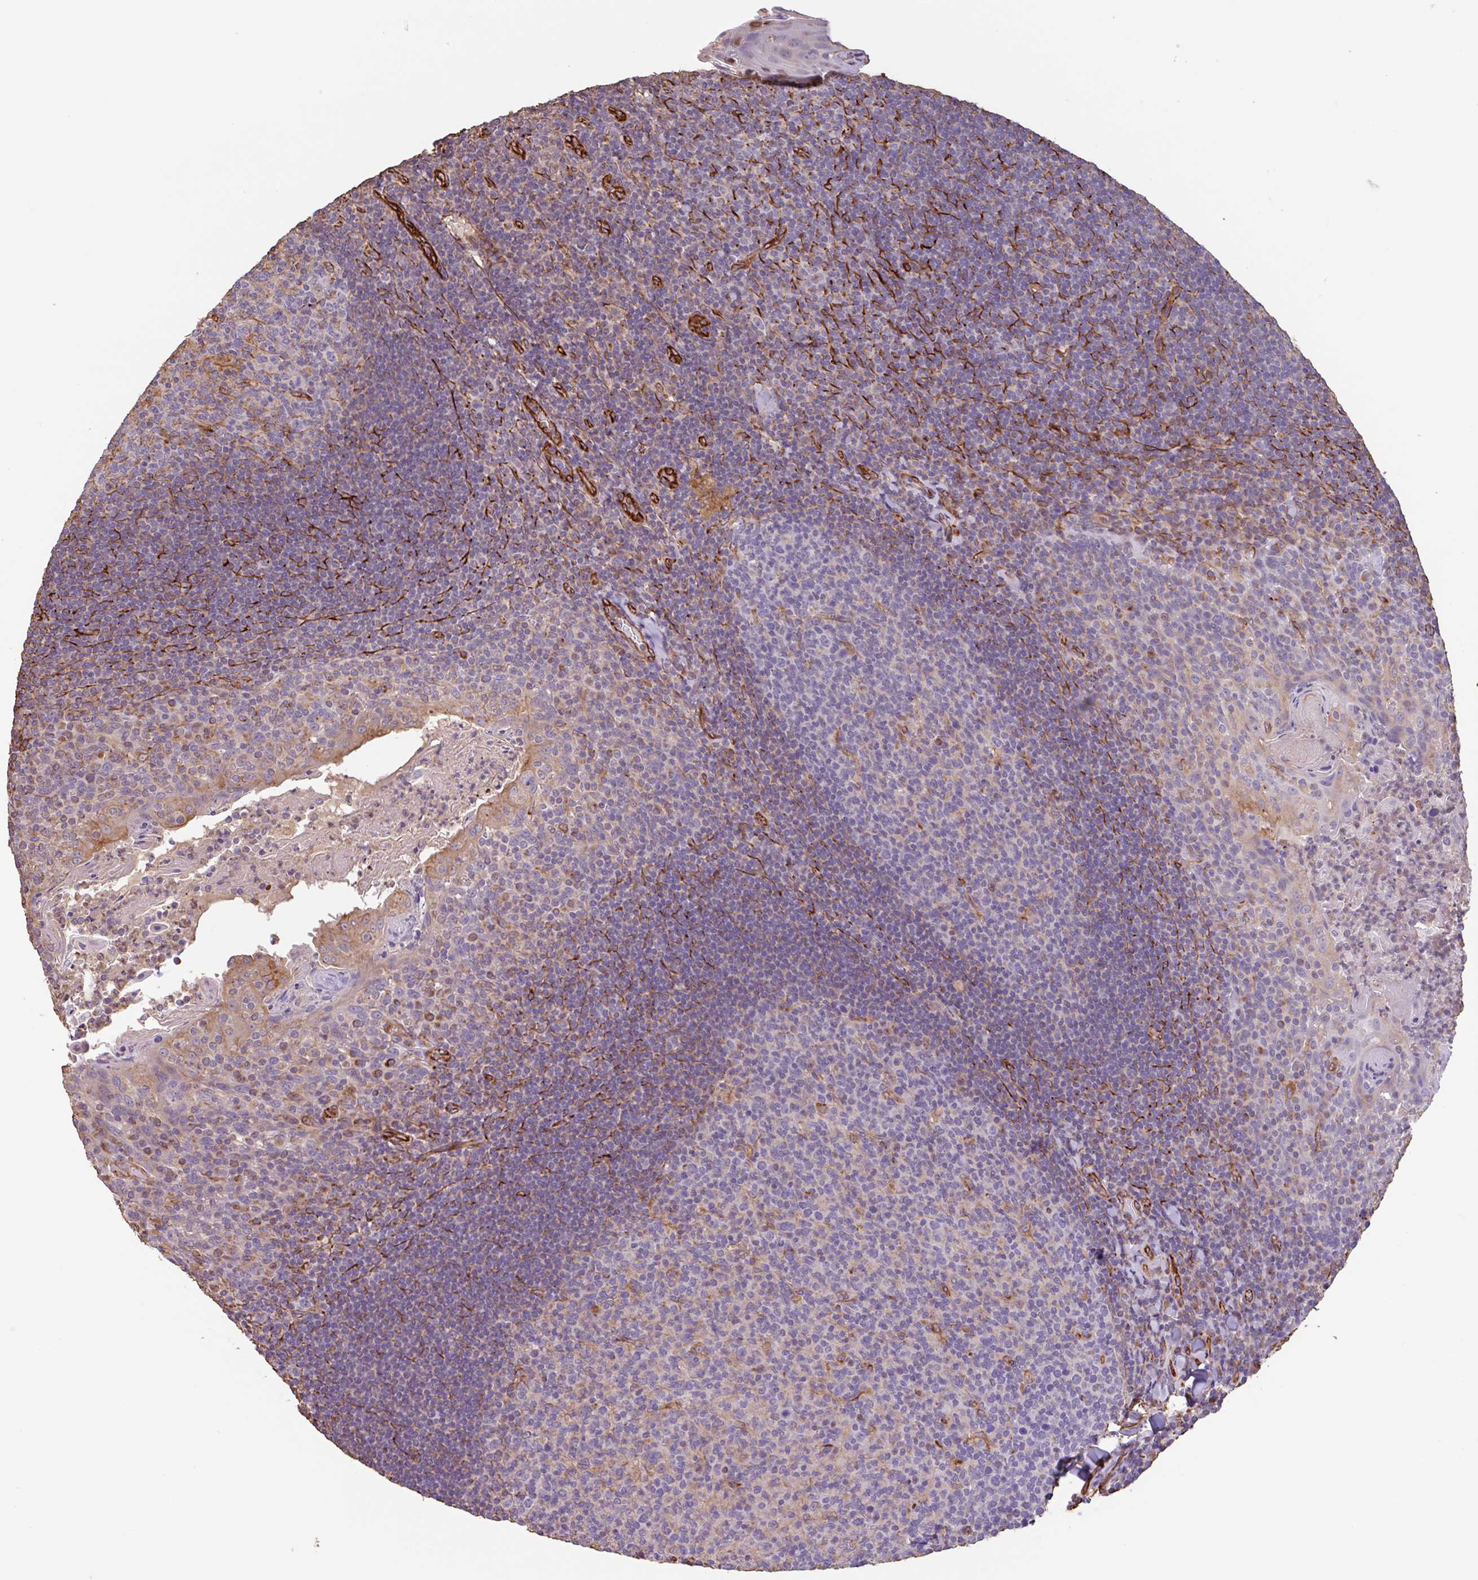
{"staining": {"intensity": "moderate", "quantity": "<25%", "location": "cytoplasmic/membranous"}, "tissue": "tonsil", "cell_type": "Germinal center cells", "image_type": "normal", "snomed": [{"axis": "morphology", "description": "Normal tissue, NOS"}, {"axis": "topography", "description": "Tonsil"}], "caption": "Immunohistochemical staining of normal human tonsil reveals moderate cytoplasmic/membranous protein staining in about <25% of germinal center cells. Nuclei are stained in blue.", "gene": "ZNF790", "patient": {"sex": "female", "age": 10}}